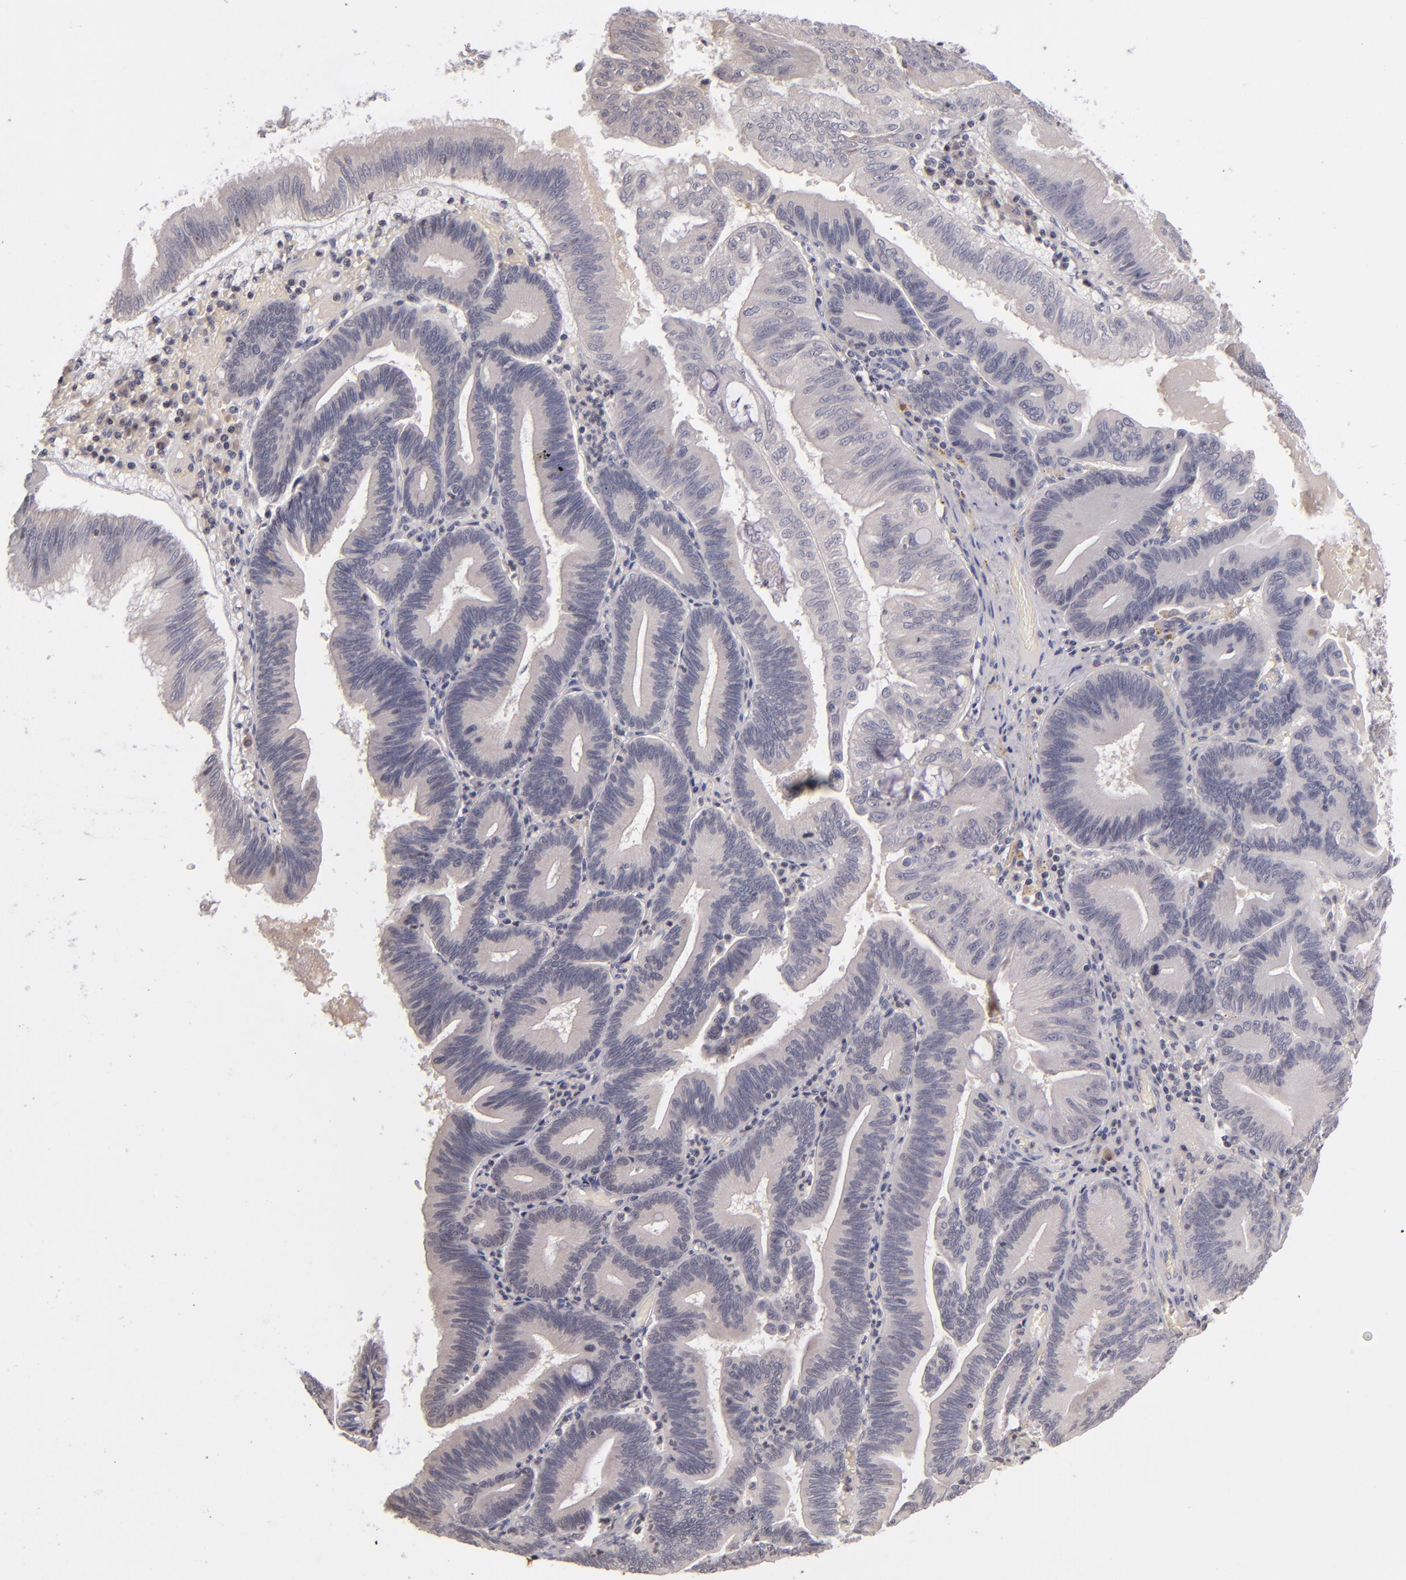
{"staining": {"intensity": "negative", "quantity": "none", "location": "none"}, "tissue": "pancreatic cancer", "cell_type": "Tumor cells", "image_type": "cancer", "snomed": [{"axis": "morphology", "description": "Adenocarcinoma, NOS"}, {"axis": "topography", "description": "Pancreas"}], "caption": "Tumor cells are negative for protein expression in human pancreatic adenocarcinoma.", "gene": "TSC2", "patient": {"sex": "male", "age": 82}}